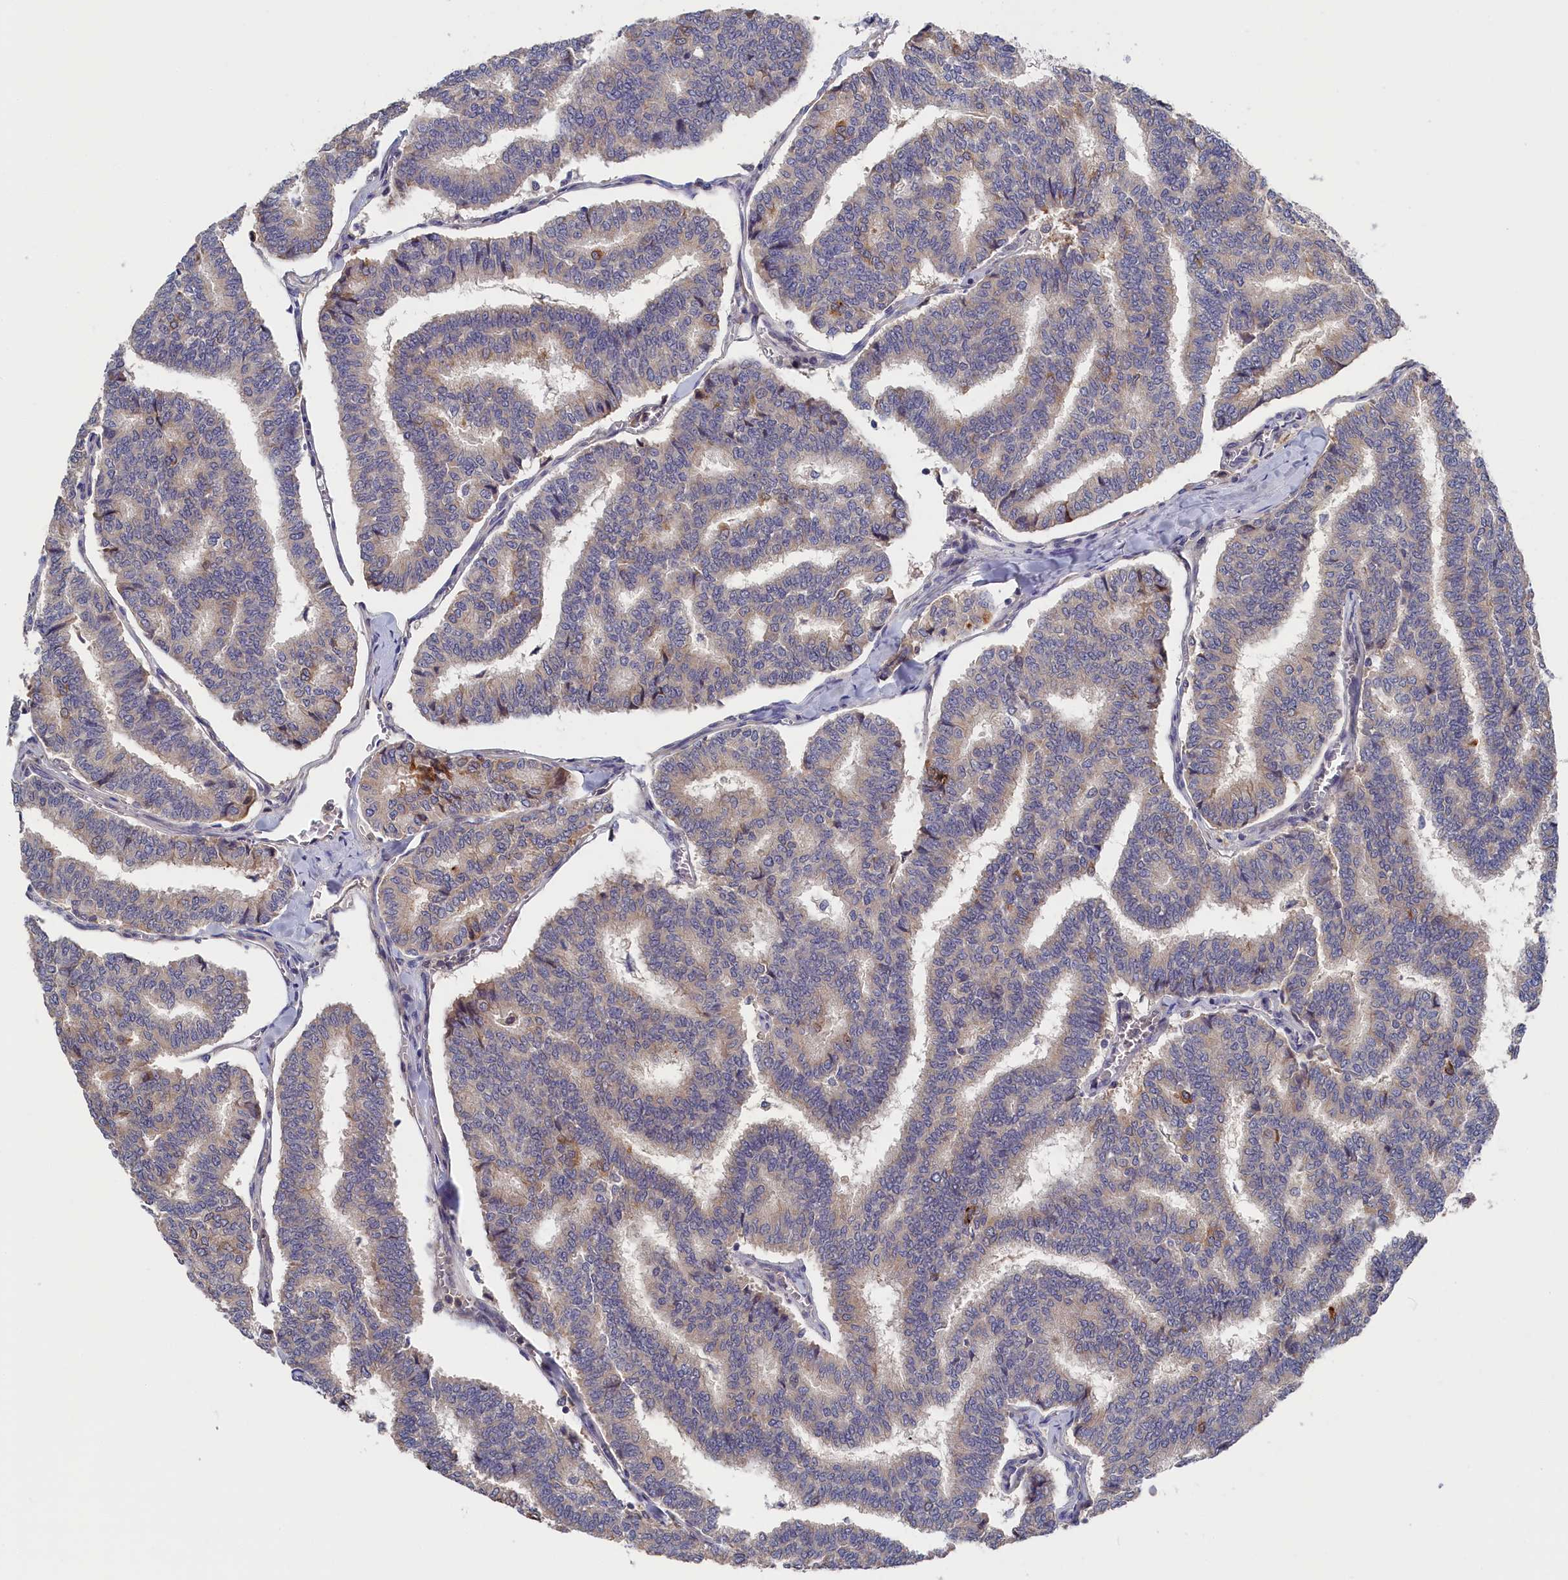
{"staining": {"intensity": "weak", "quantity": "<25%", "location": "cytoplasmic/membranous"}, "tissue": "thyroid cancer", "cell_type": "Tumor cells", "image_type": "cancer", "snomed": [{"axis": "morphology", "description": "Papillary adenocarcinoma, NOS"}, {"axis": "topography", "description": "Thyroid gland"}], "caption": "Immunohistochemistry (IHC) micrograph of thyroid papillary adenocarcinoma stained for a protein (brown), which shows no staining in tumor cells.", "gene": "CYB5D2", "patient": {"sex": "female", "age": 35}}